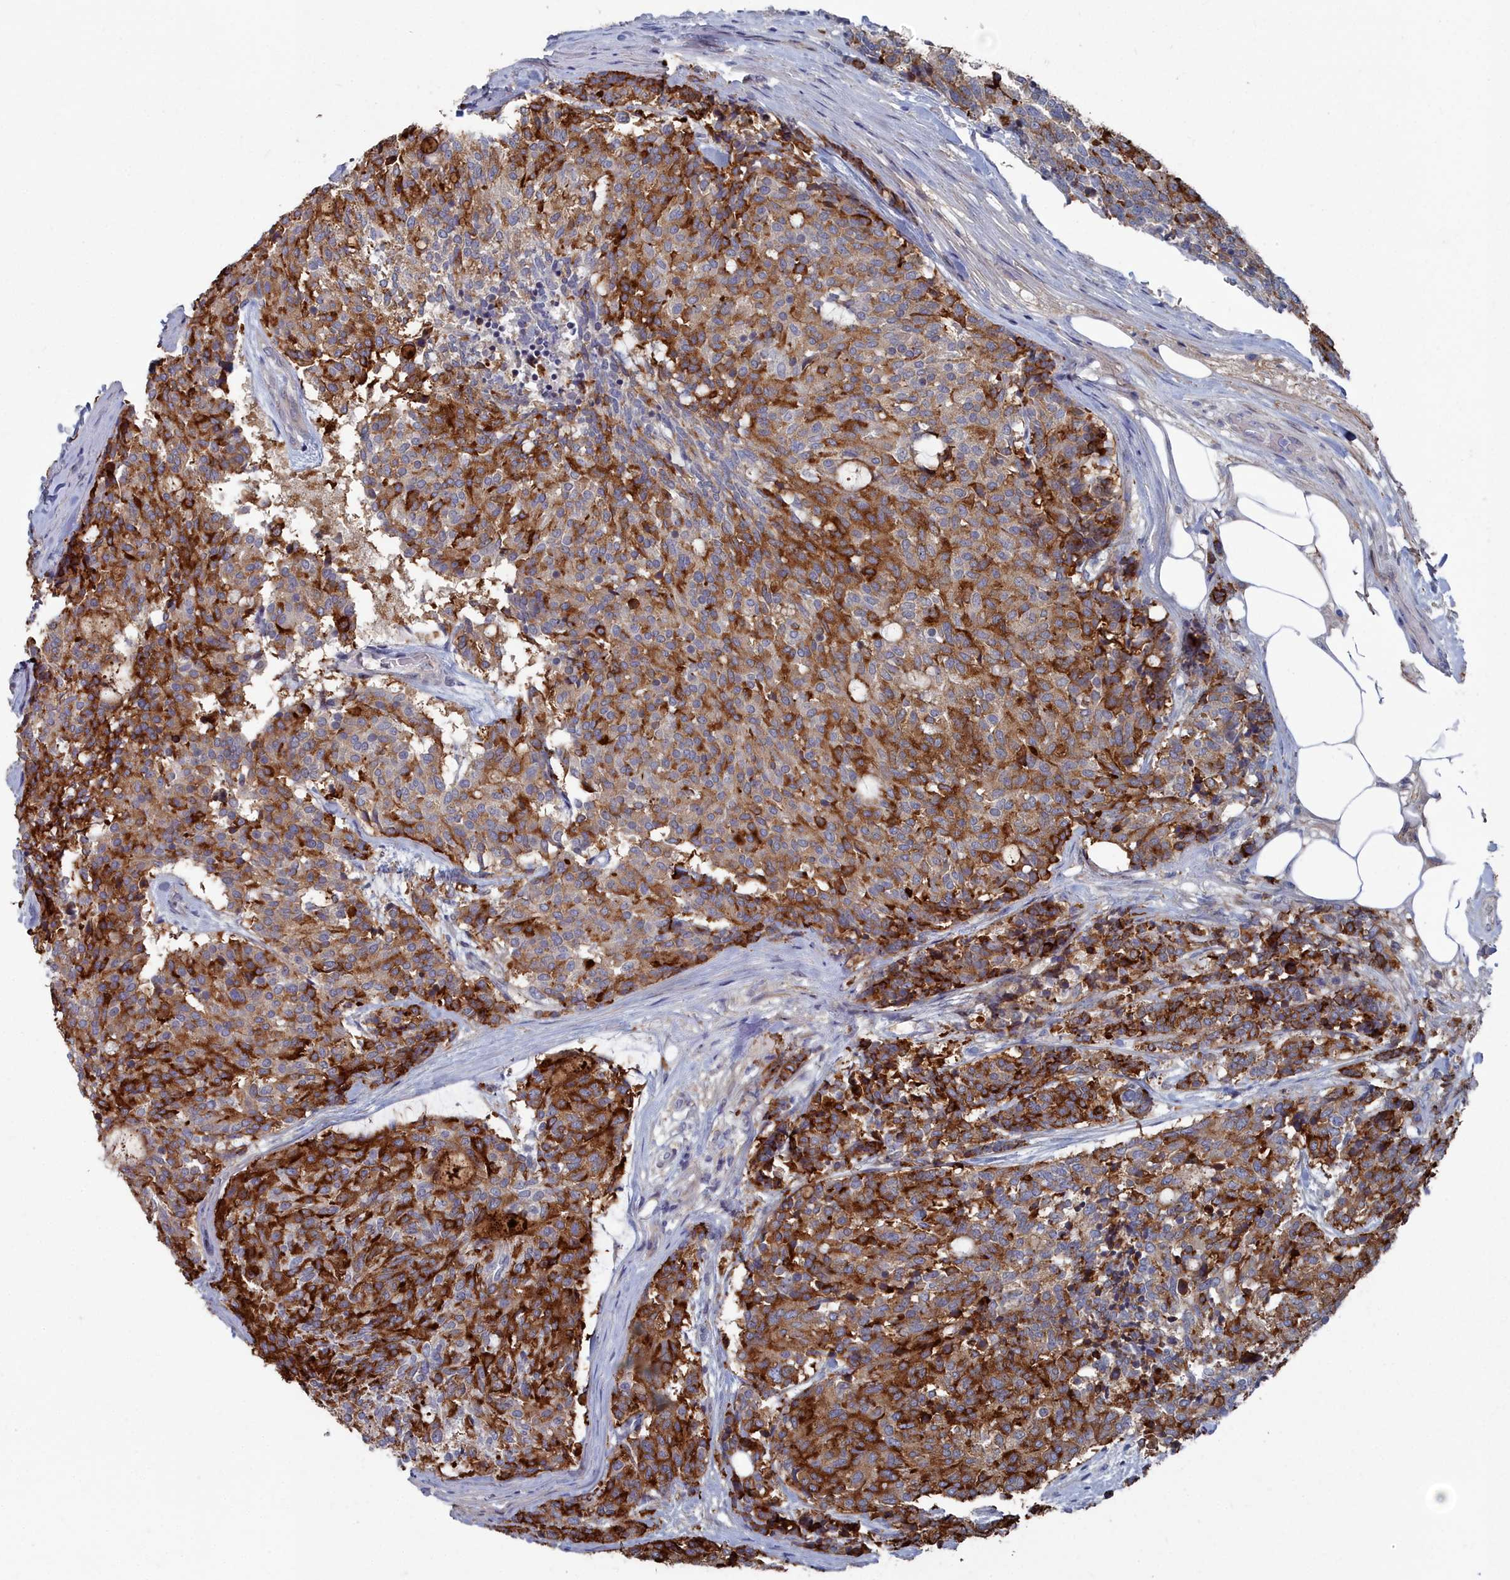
{"staining": {"intensity": "strong", "quantity": ">75%", "location": "cytoplasmic/membranous"}, "tissue": "carcinoid", "cell_type": "Tumor cells", "image_type": "cancer", "snomed": [{"axis": "morphology", "description": "Carcinoid, malignant, NOS"}, {"axis": "topography", "description": "Pancreas"}], "caption": "Carcinoid (malignant) was stained to show a protein in brown. There is high levels of strong cytoplasmic/membranous staining in approximately >75% of tumor cells.", "gene": "SHISAL2A", "patient": {"sex": "female", "age": 54}}